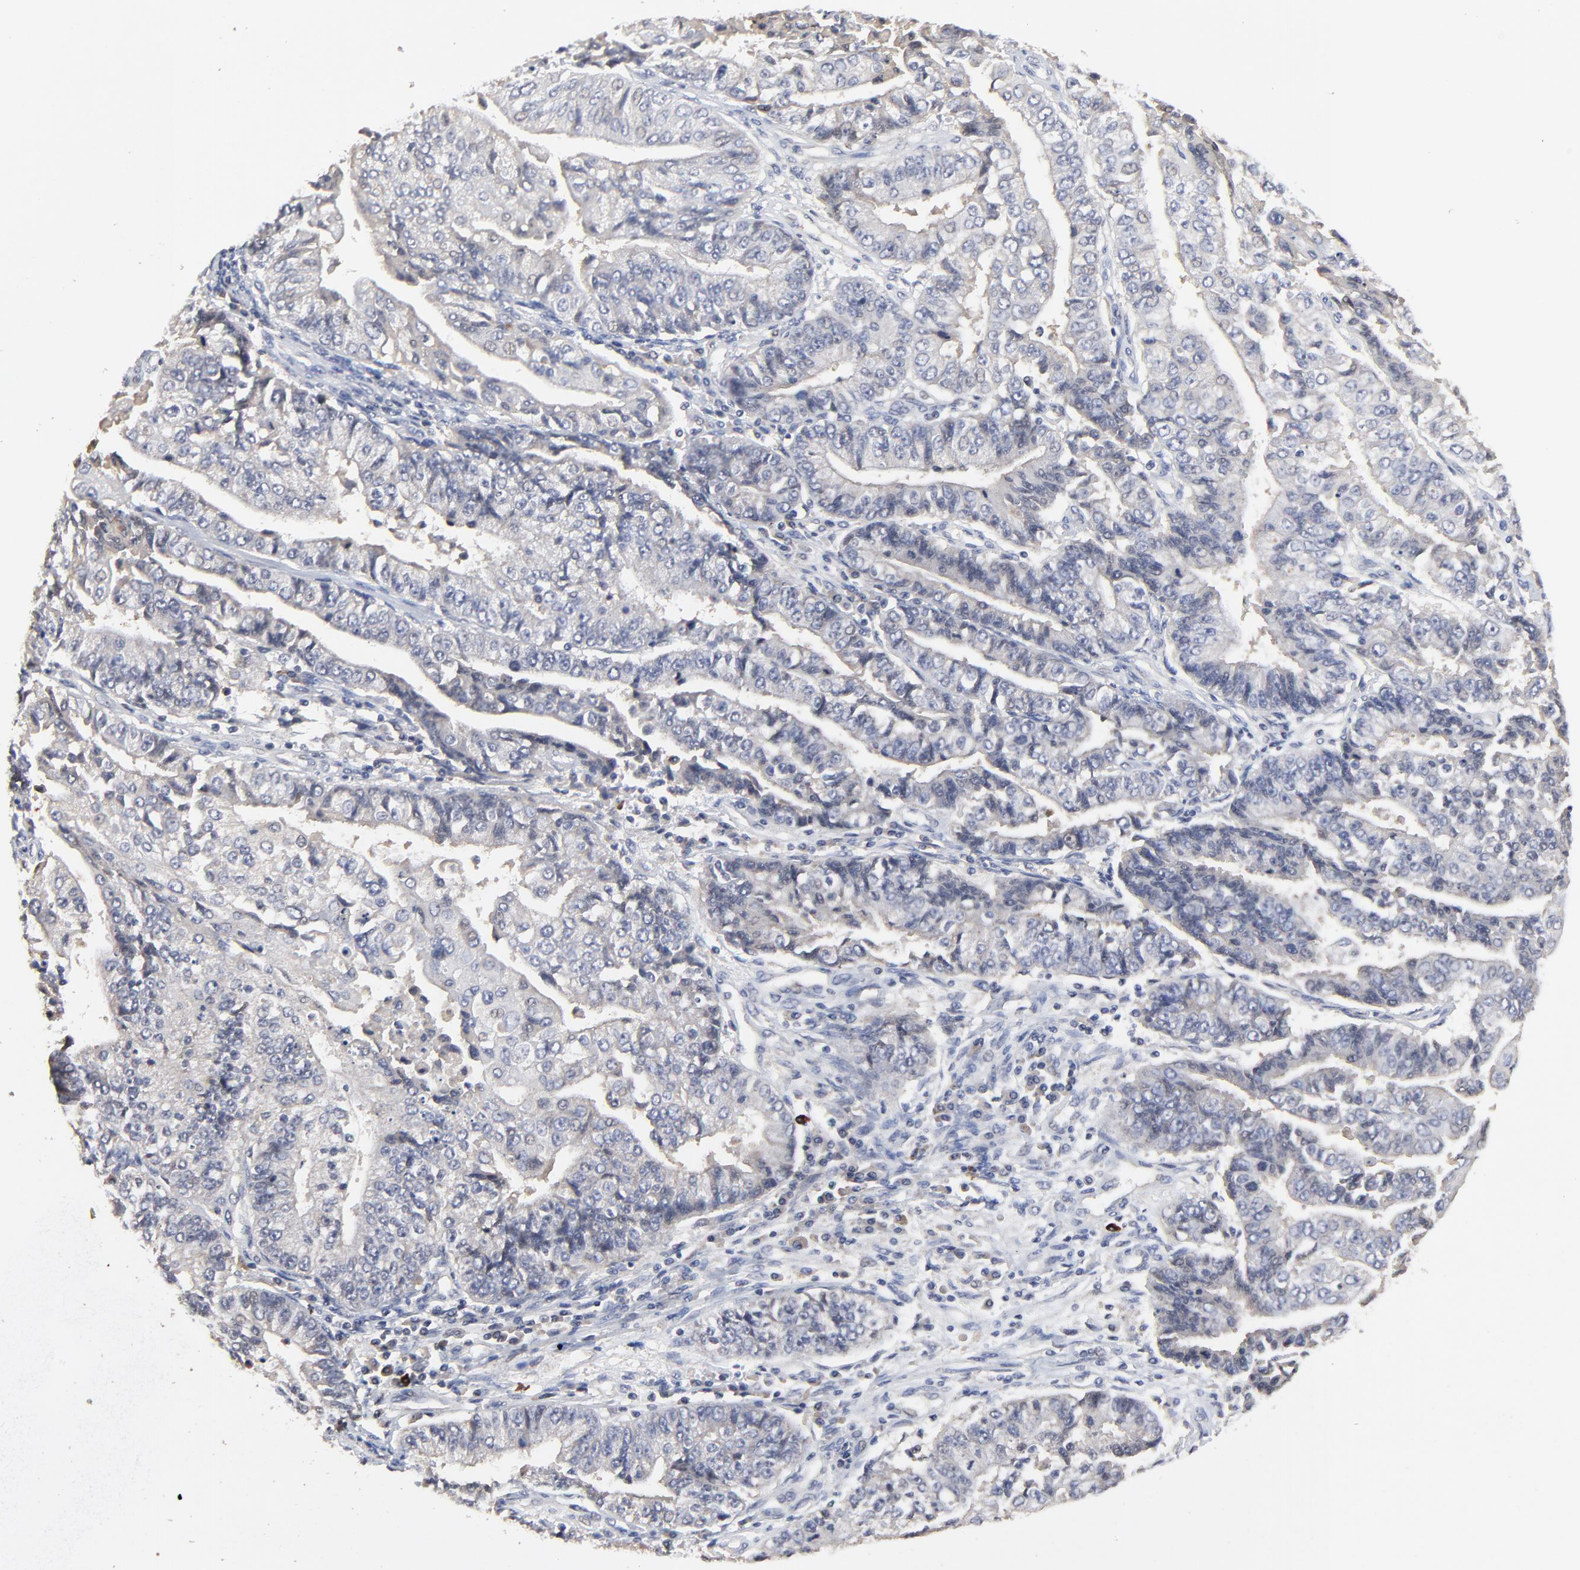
{"staining": {"intensity": "weak", "quantity": "<25%", "location": "cytoplasmic/membranous"}, "tissue": "endometrial cancer", "cell_type": "Tumor cells", "image_type": "cancer", "snomed": [{"axis": "morphology", "description": "Adenocarcinoma, NOS"}, {"axis": "topography", "description": "Endometrium"}], "caption": "Human endometrial adenocarcinoma stained for a protein using immunohistochemistry shows no staining in tumor cells.", "gene": "VPREB3", "patient": {"sex": "female", "age": 75}}